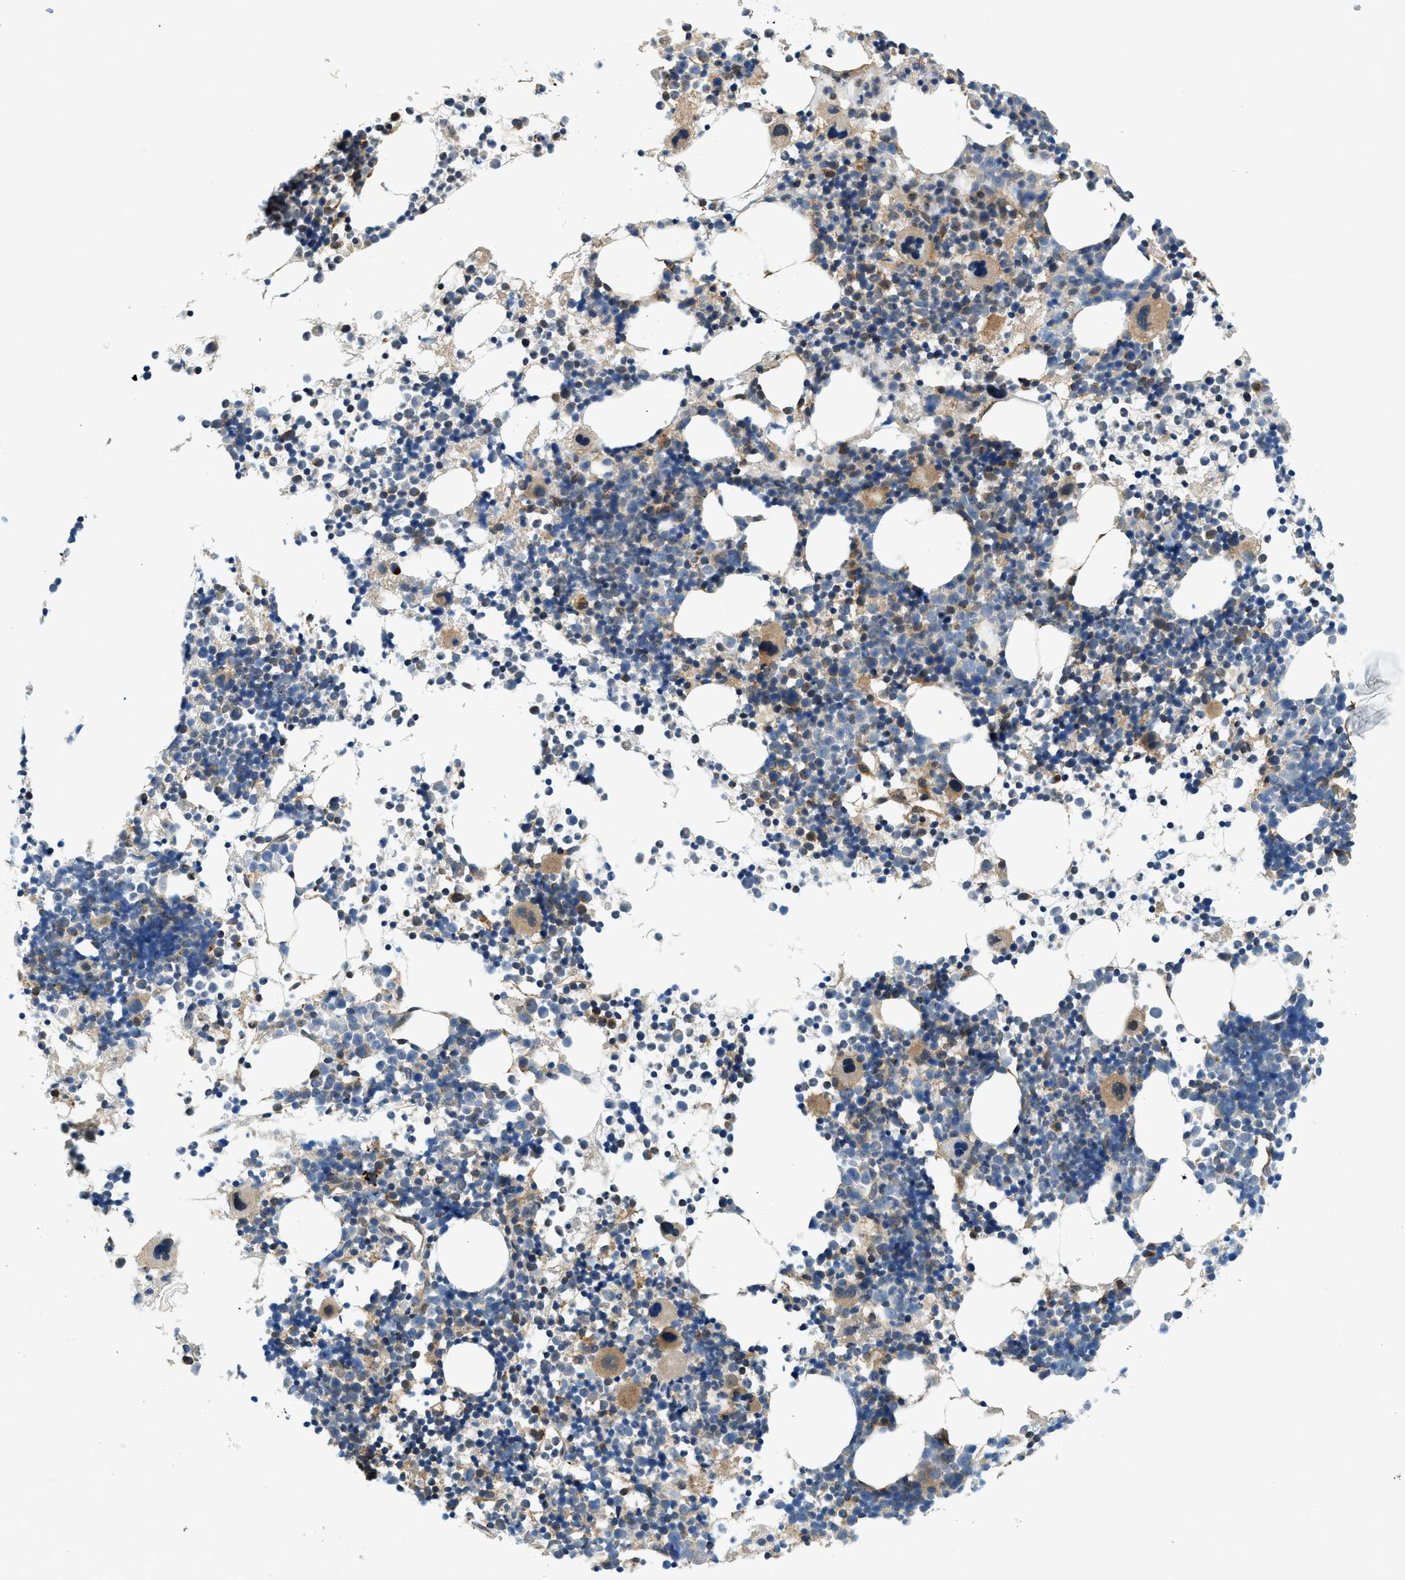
{"staining": {"intensity": "moderate", "quantity": "<25%", "location": "cytoplasmic/membranous"}, "tissue": "bone marrow", "cell_type": "Hematopoietic cells", "image_type": "normal", "snomed": [{"axis": "morphology", "description": "Normal tissue, NOS"}, {"axis": "morphology", "description": "Inflammation, NOS"}, {"axis": "topography", "description": "Bone marrow"}], "caption": "IHC staining of normal bone marrow, which demonstrates low levels of moderate cytoplasmic/membranous expression in approximately <25% of hematopoietic cells indicating moderate cytoplasmic/membranous protein staining. The staining was performed using DAB (3,3'-diaminobenzidine) (brown) for protein detection and nuclei were counterstained in hematoxylin (blue).", "gene": "KCNK1", "patient": {"sex": "female", "age": 61}}